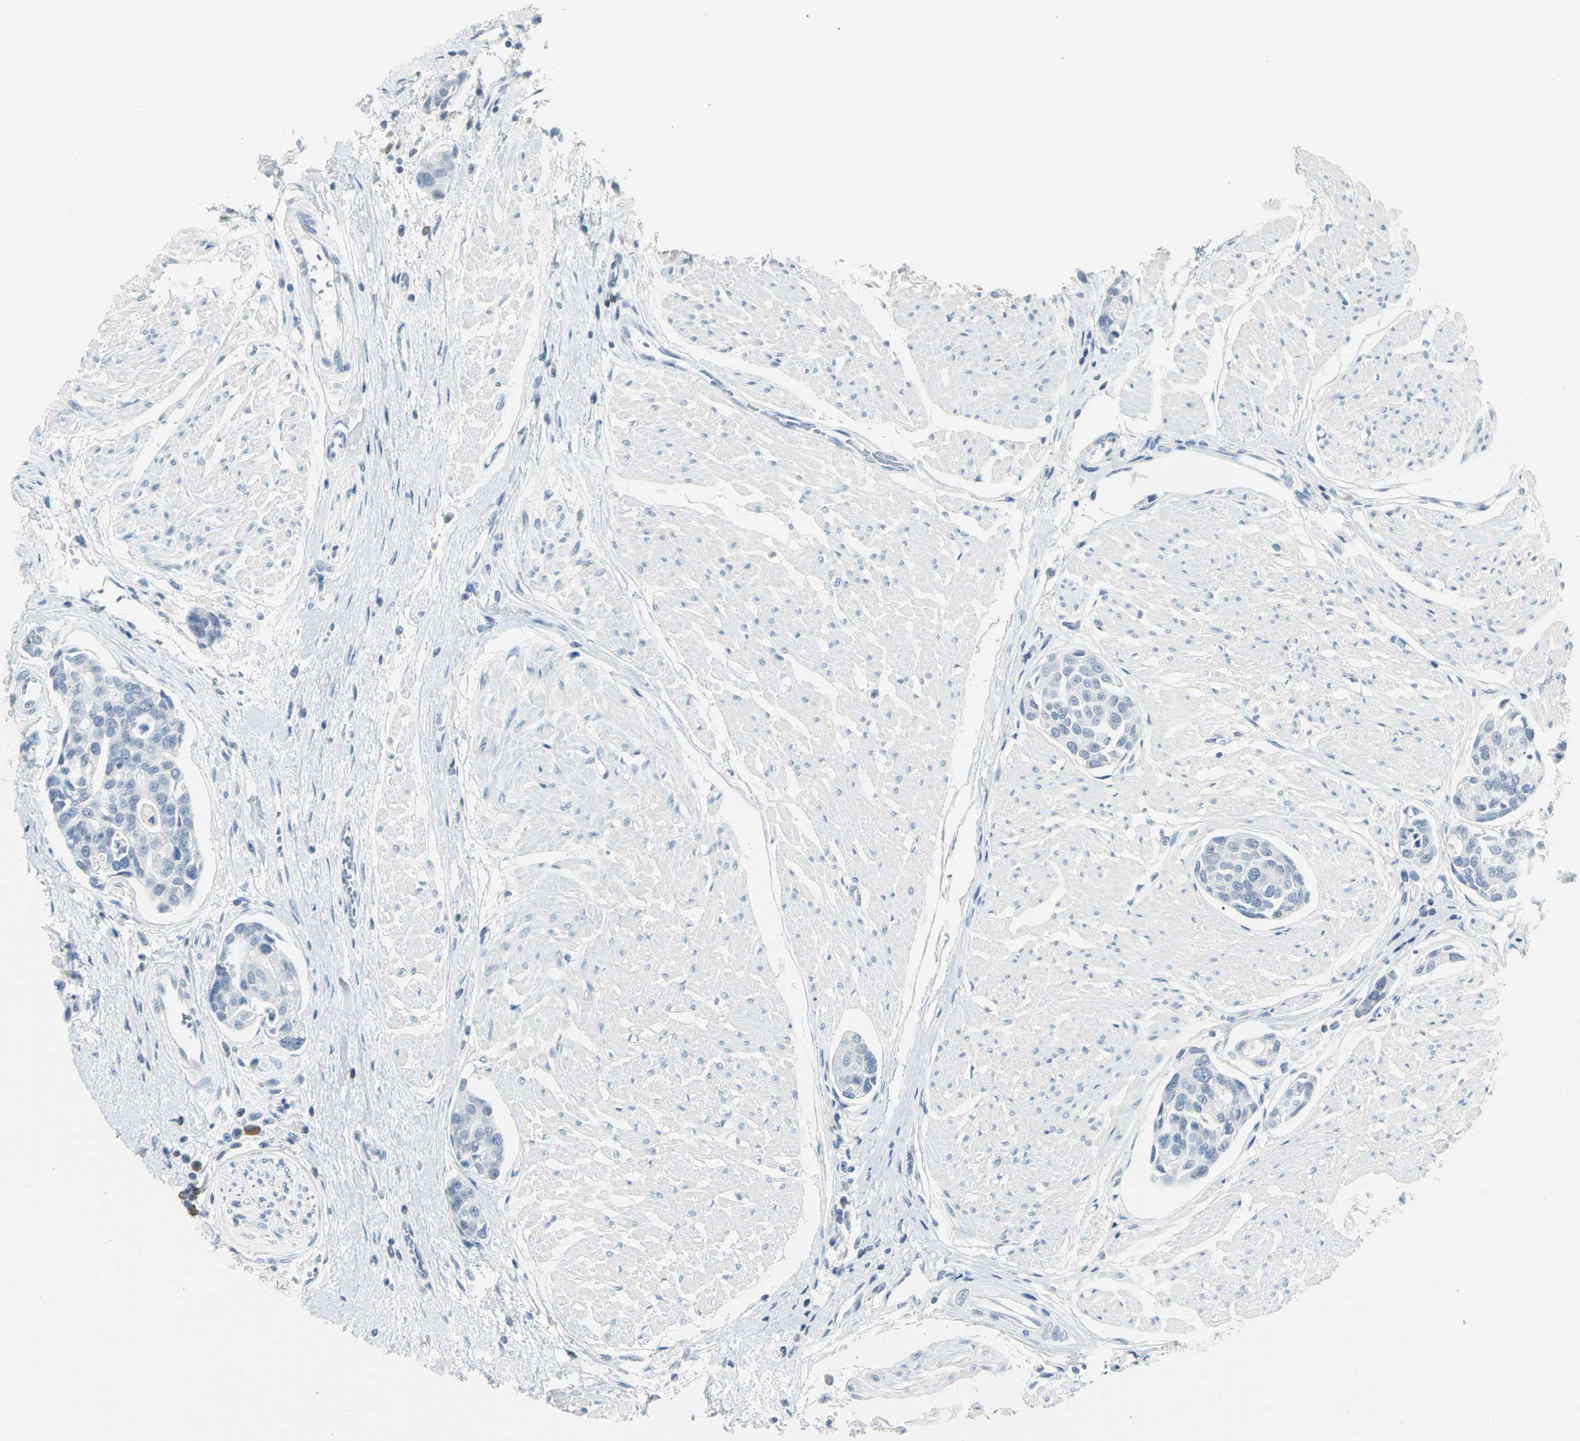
{"staining": {"intensity": "negative", "quantity": "none", "location": "none"}, "tissue": "urothelial cancer", "cell_type": "Tumor cells", "image_type": "cancer", "snomed": [{"axis": "morphology", "description": "Urothelial carcinoma, High grade"}, {"axis": "topography", "description": "Urinary bladder"}], "caption": "Human urothelial cancer stained for a protein using immunohistochemistry (IHC) shows no expression in tumor cells.", "gene": "PTPN6", "patient": {"sex": "male", "age": 78}}